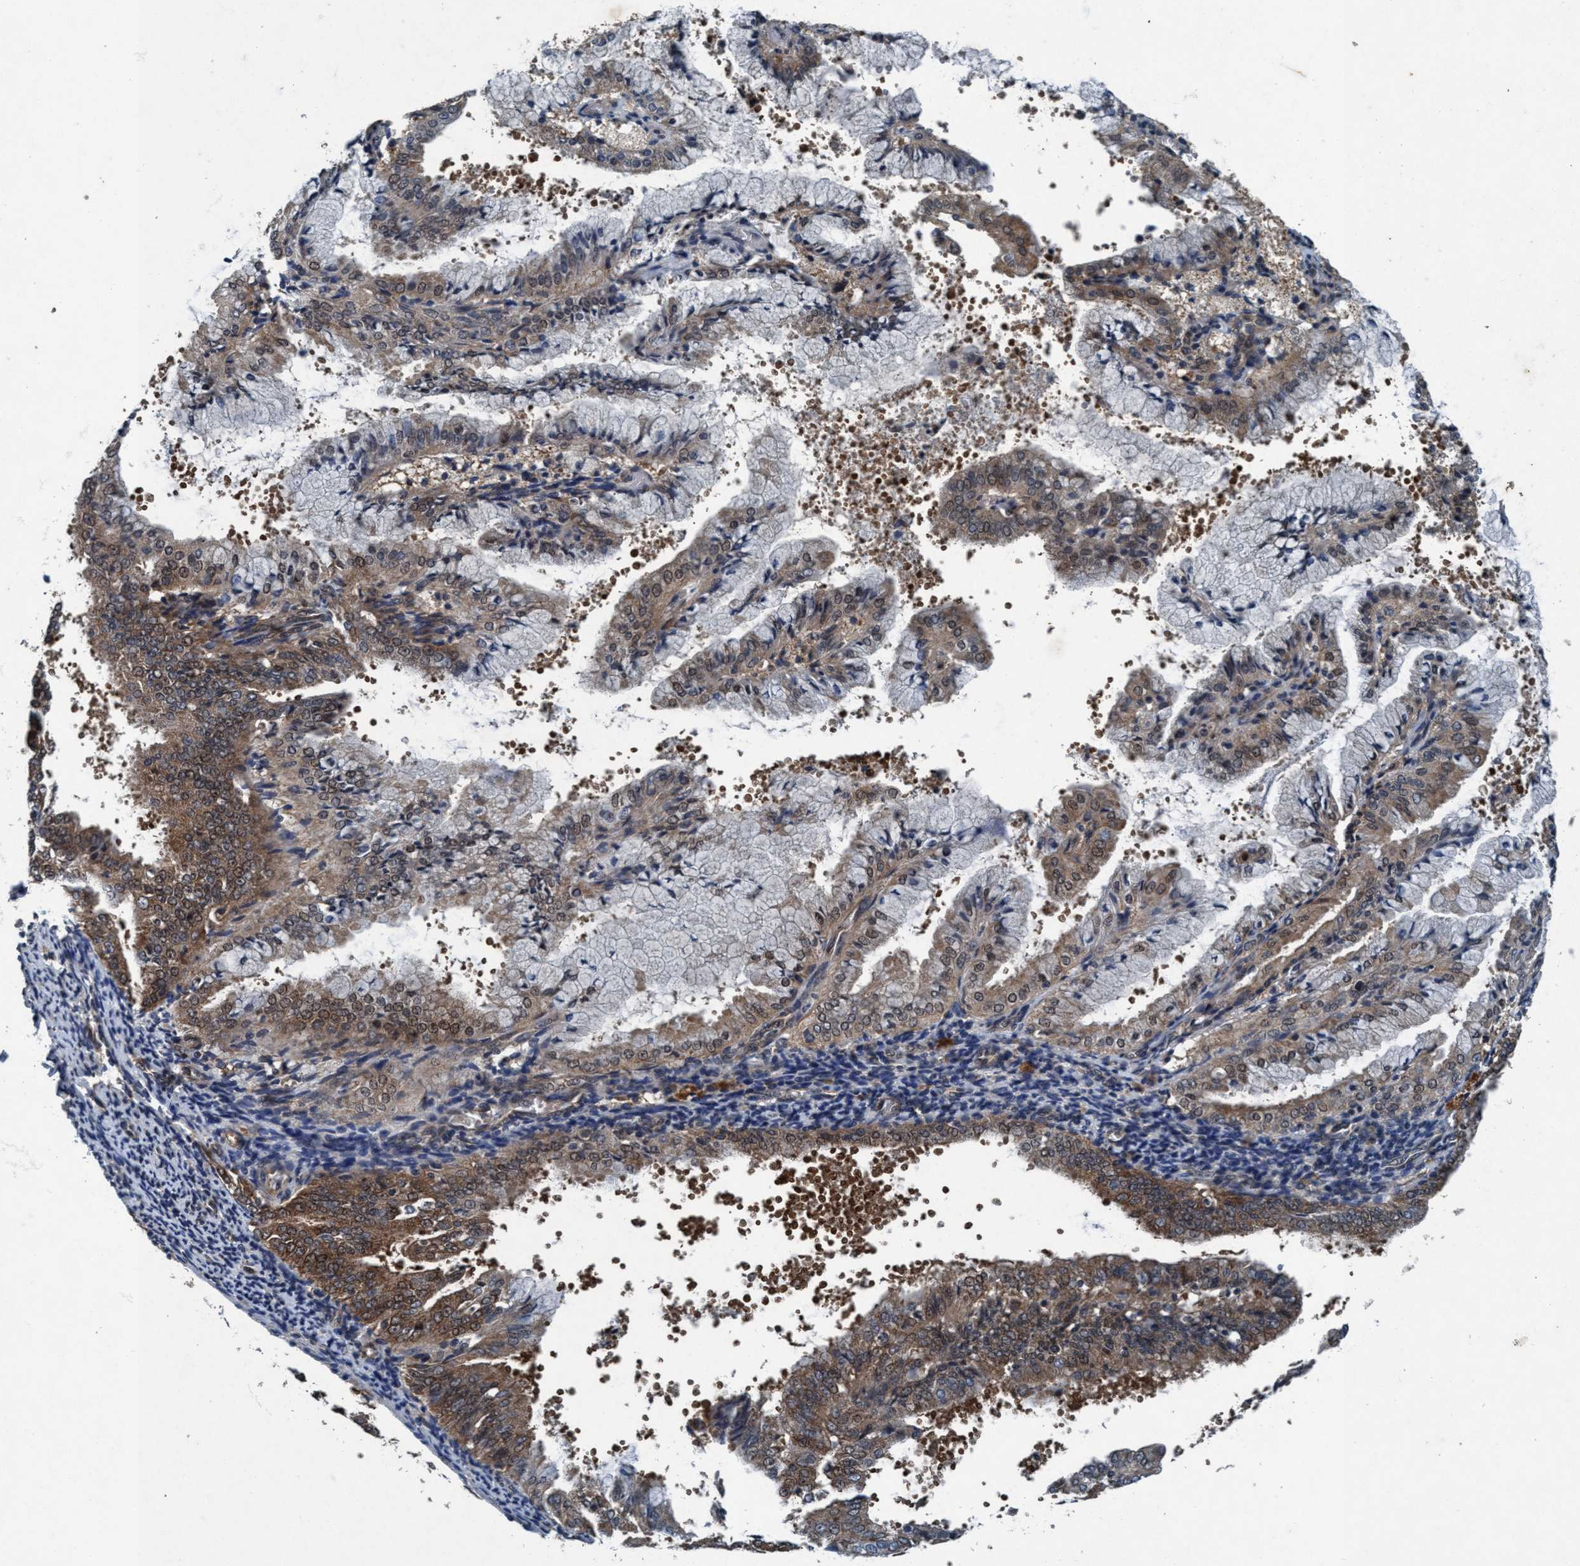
{"staining": {"intensity": "moderate", "quantity": "25%-75%", "location": "cytoplasmic/membranous,nuclear"}, "tissue": "endometrial cancer", "cell_type": "Tumor cells", "image_type": "cancer", "snomed": [{"axis": "morphology", "description": "Adenocarcinoma, NOS"}, {"axis": "topography", "description": "Endometrium"}], "caption": "Endometrial cancer stained for a protein (brown) displays moderate cytoplasmic/membranous and nuclear positive positivity in approximately 25%-75% of tumor cells.", "gene": "AKT1S1", "patient": {"sex": "female", "age": 63}}